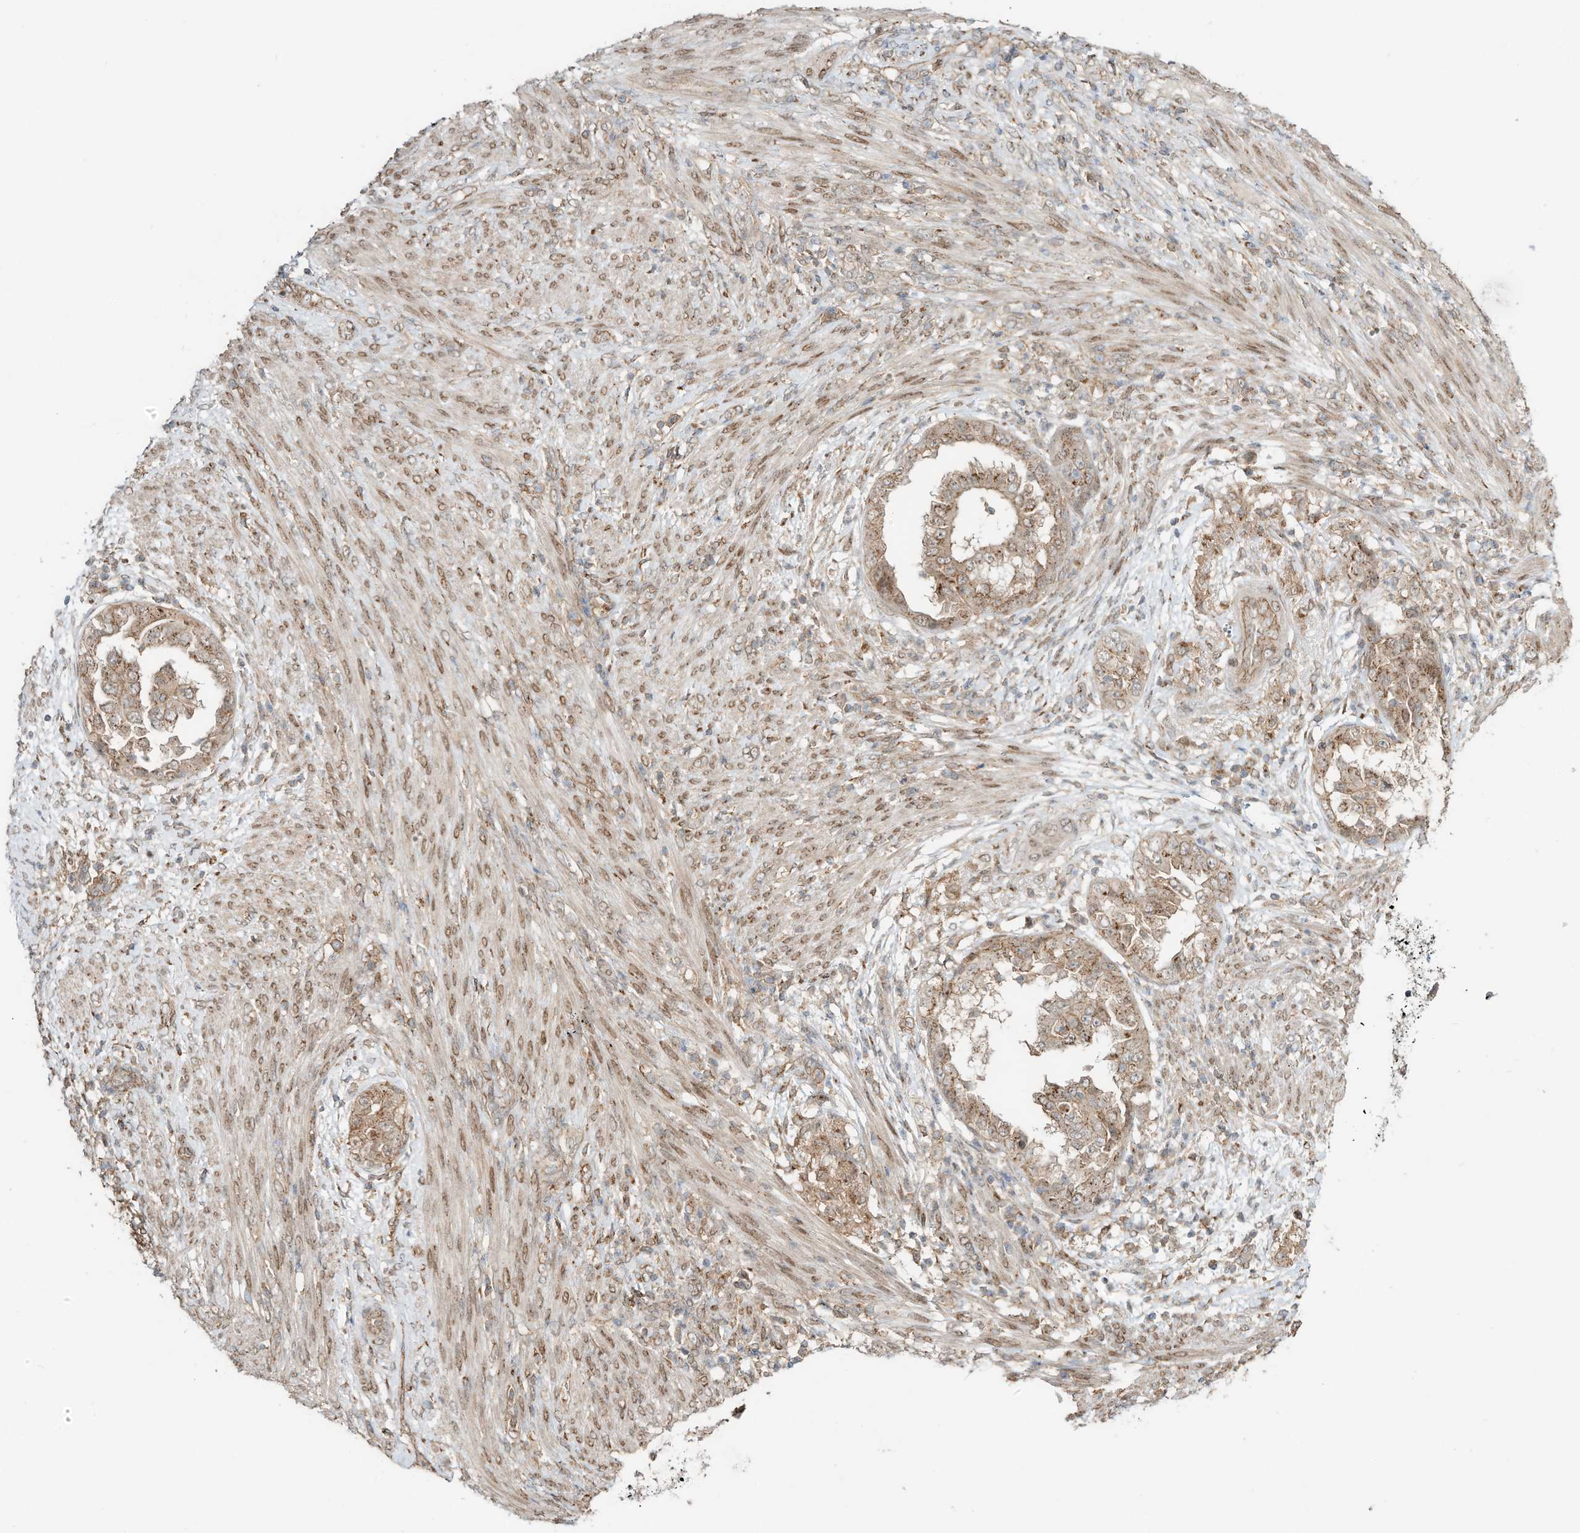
{"staining": {"intensity": "moderate", "quantity": ">75%", "location": "cytoplasmic/membranous"}, "tissue": "endometrial cancer", "cell_type": "Tumor cells", "image_type": "cancer", "snomed": [{"axis": "morphology", "description": "Adenocarcinoma, NOS"}, {"axis": "topography", "description": "Endometrium"}], "caption": "A brown stain highlights moderate cytoplasmic/membranous staining of a protein in endometrial adenocarcinoma tumor cells.", "gene": "CUX1", "patient": {"sex": "female", "age": 85}}